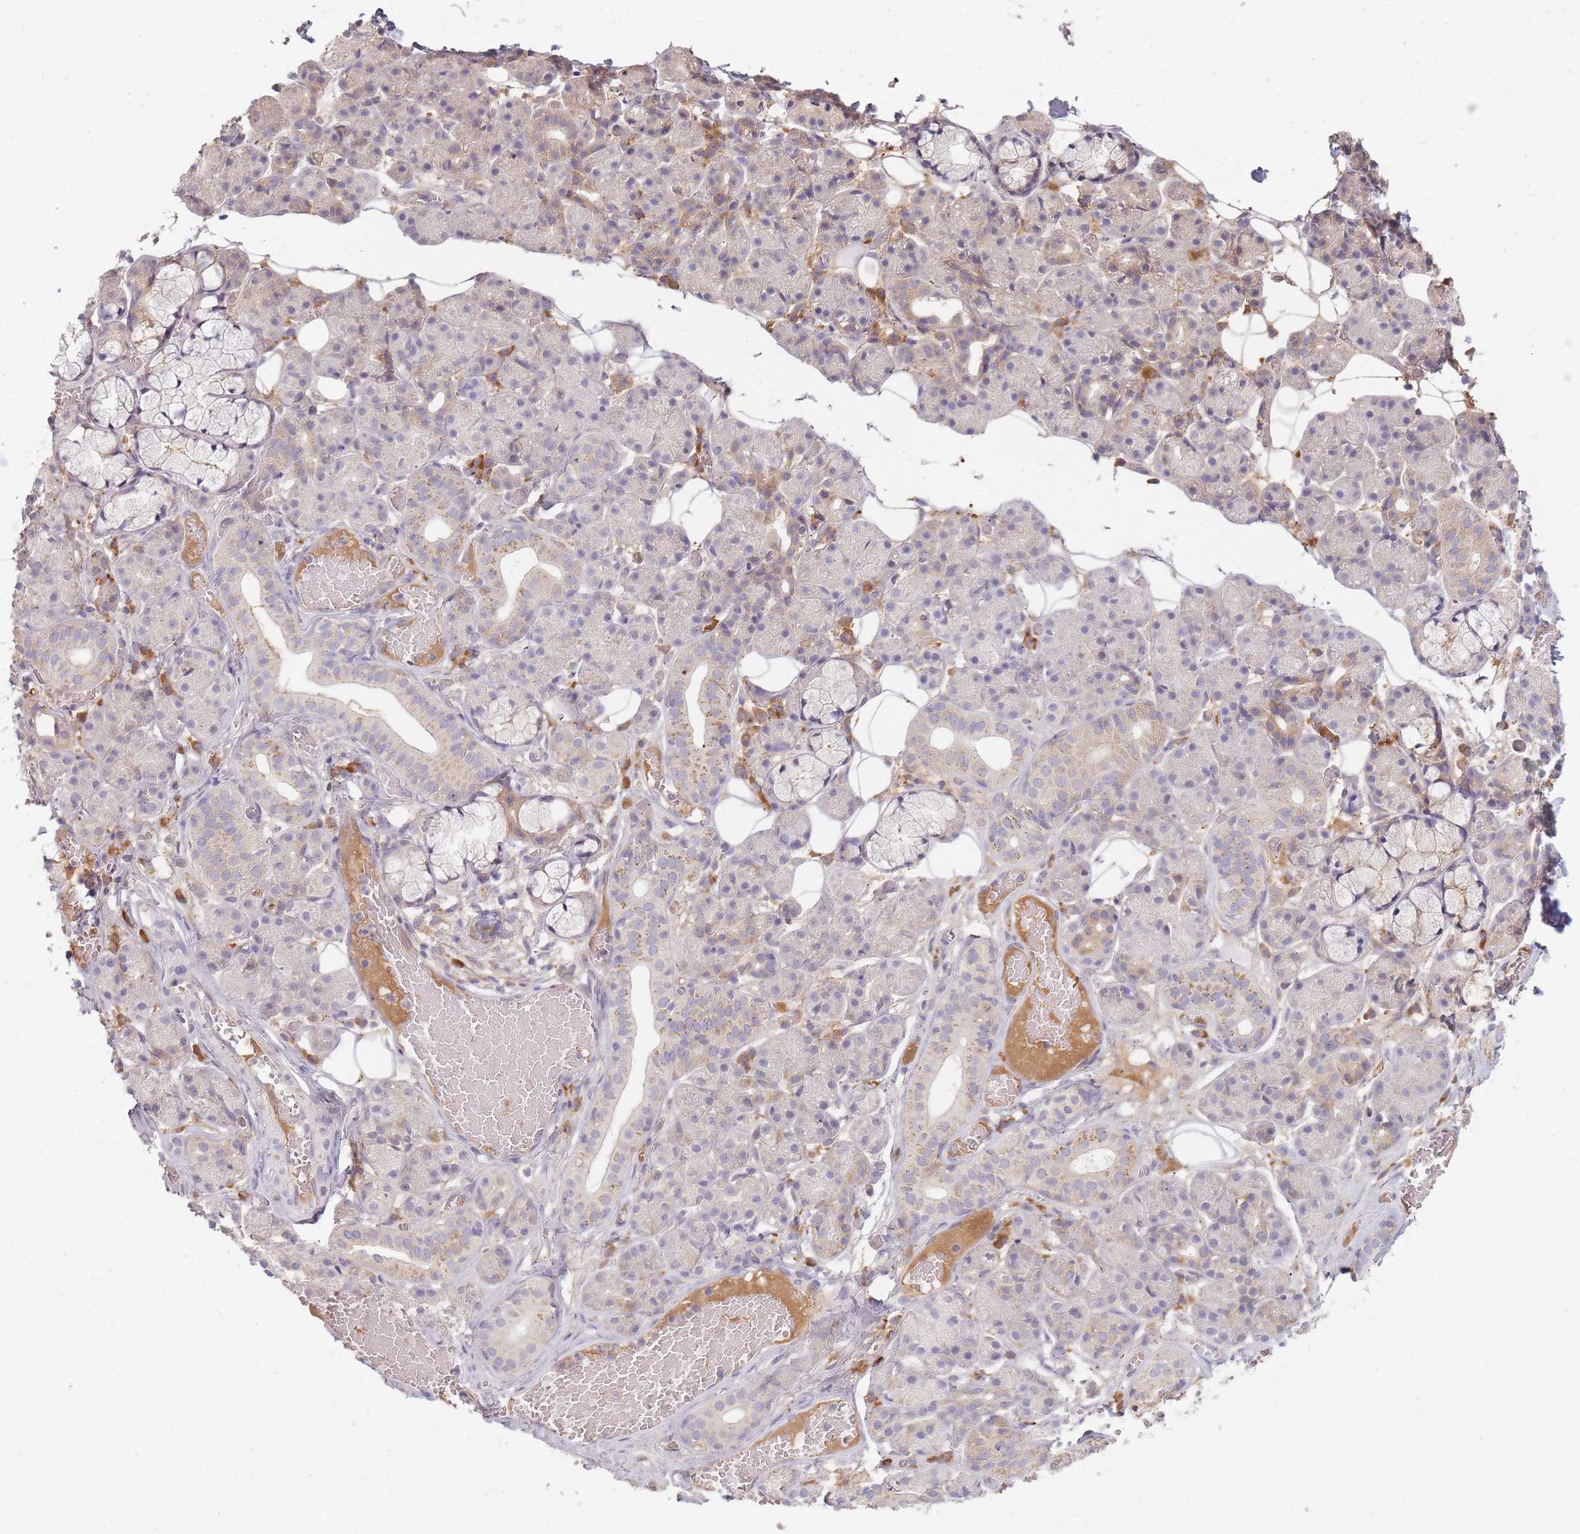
{"staining": {"intensity": "moderate", "quantity": "<25%", "location": "cytoplasmic/membranous"}, "tissue": "salivary gland", "cell_type": "Glandular cells", "image_type": "normal", "snomed": [{"axis": "morphology", "description": "Normal tissue, NOS"}, {"axis": "topography", "description": "Salivary gland"}], "caption": "Salivary gland stained with IHC displays moderate cytoplasmic/membranous positivity in approximately <25% of glandular cells.", "gene": "SMIM14", "patient": {"sex": "male", "age": 63}}